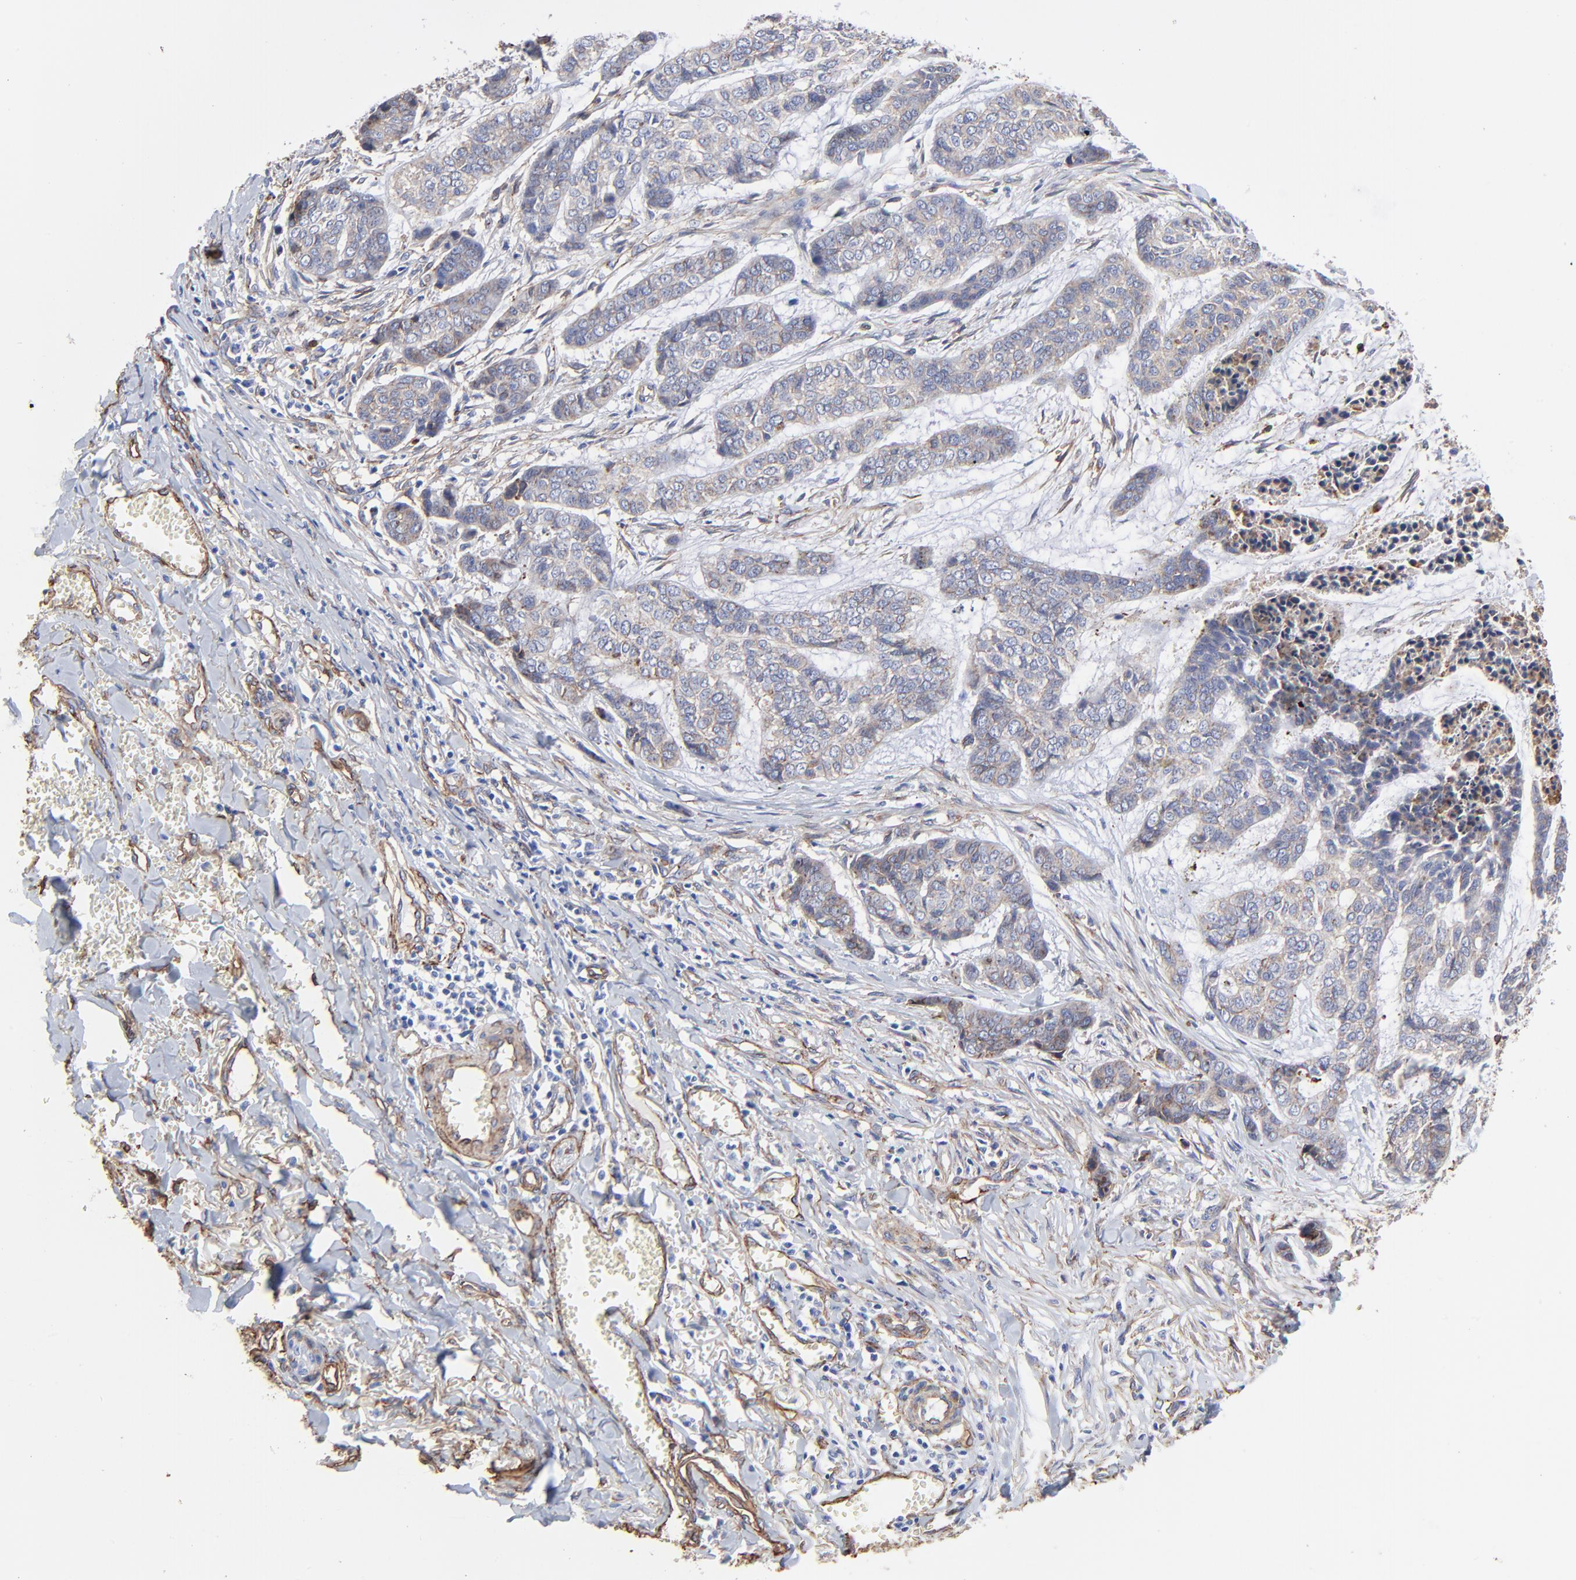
{"staining": {"intensity": "weak", "quantity": ">75%", "location": "cytoplasmic/membranous"}, "tissue": "skin cancer", "cell_type": "Tumor cells", "image_type": "cancer", "snomed": [{"axis": "morphology", "description": "Basal cell carcinoma"}, {"axis": "topography", "description": "Skin"}], "caption": "About >75% of tumor cells in human skin basal cell carcinoma demonstrate weak cytoplasmic/membranous protein expression as visualized by brown immunohistochemical staining.", "gene": "CAV1", "patient": {"sex": "female", "age": 64}}